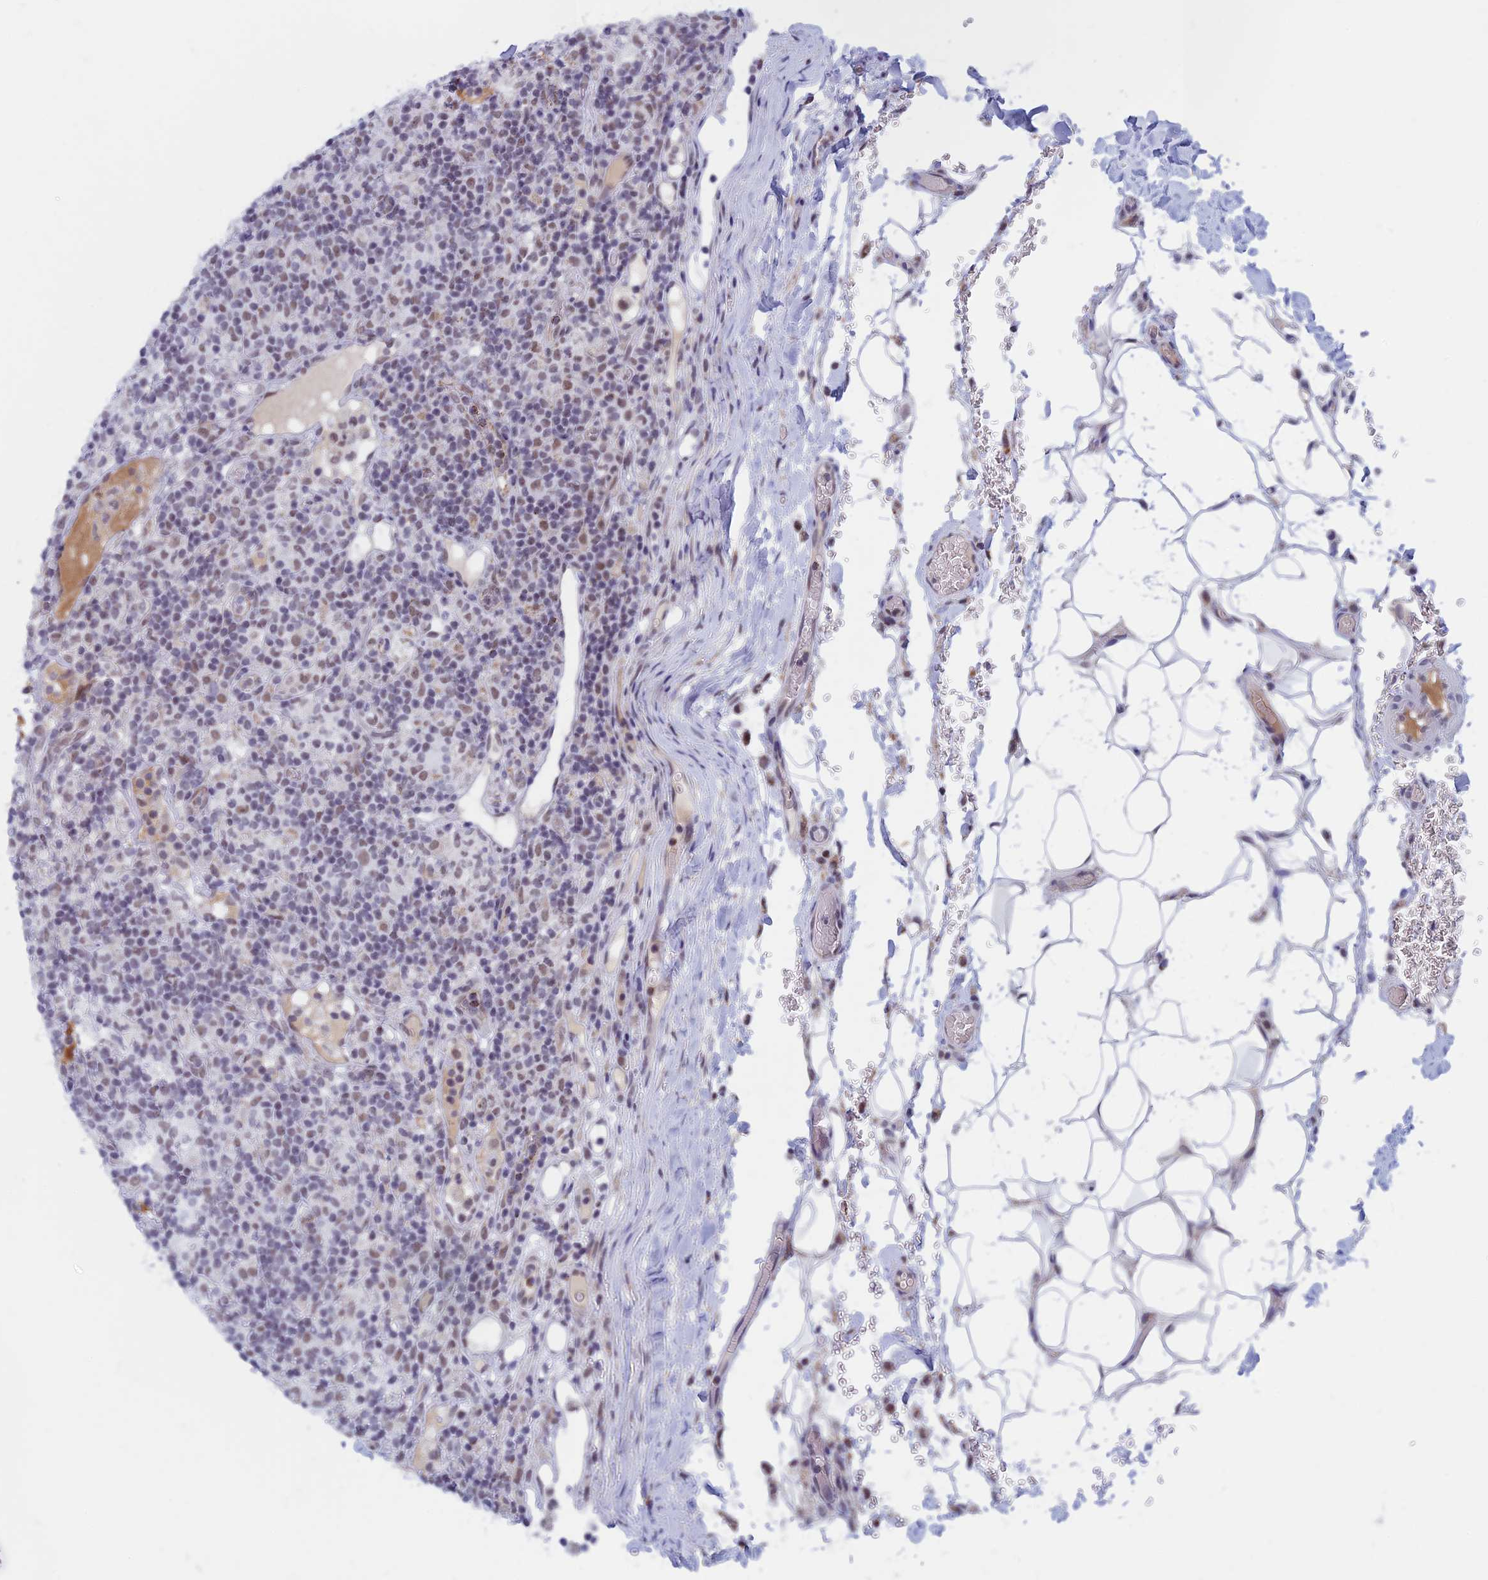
{"staining": {"intensity": "weak", "quantity": ">75%", "location": "nuclear"}, "tissue": "lymphoma", "cell_type": "Tumor cells", "image_type": "cancer", "snomed": [{"axis": "morphology", "description": "Hodgkin's disease, NOS"}, {"axis": "topography", "description": "Lymph node"}], "caption": "IHC micrograph of Hodgkin's disease stained for a protein (brown), which shows low levels of weak nuclear expression in approximately >75% of tumor cells.", "gene": "ASH2L", "patient": {"sex": "male", "age": 70}}